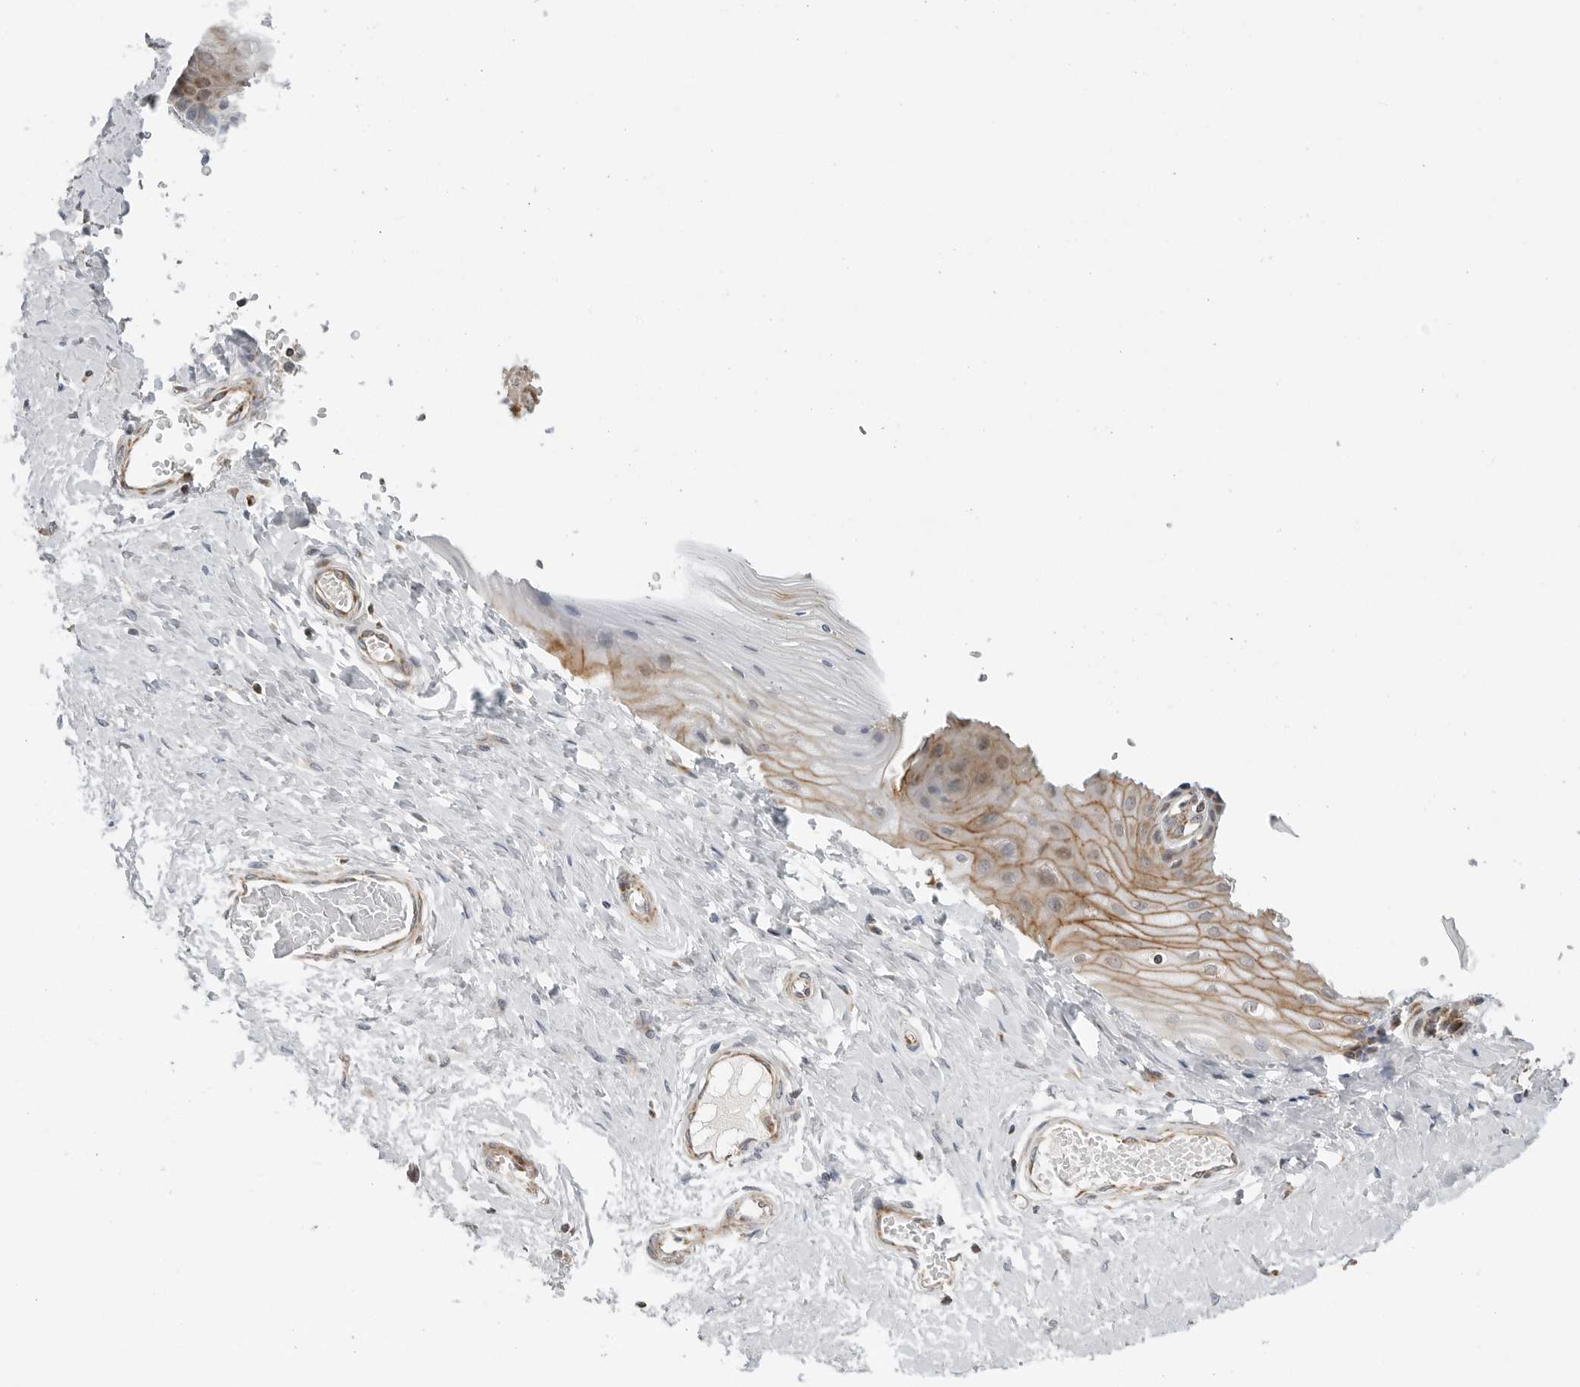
{"staining": {"intensity": "weak", "quantity": ">75%", "location": "cytoplasmic/membranous"}, "tissue": "cervix", "cell_type": "Glandular cells", "image_type": "normal", "snomed": [{"axis": "morphology", "description": "Normal tissue, NOS"}, {"axis": "topography", "description": "Cervix"}], "caption": "Protein staining exhibits weak cytoplasmic/membranous positivity in about >75% of glandular cells in unremarkable cervix. (brown staining indicates protein expression, while blue staining denotes nuclei).", "gene": "PEX2", "patient": {"sex": "female", "age": 55}}